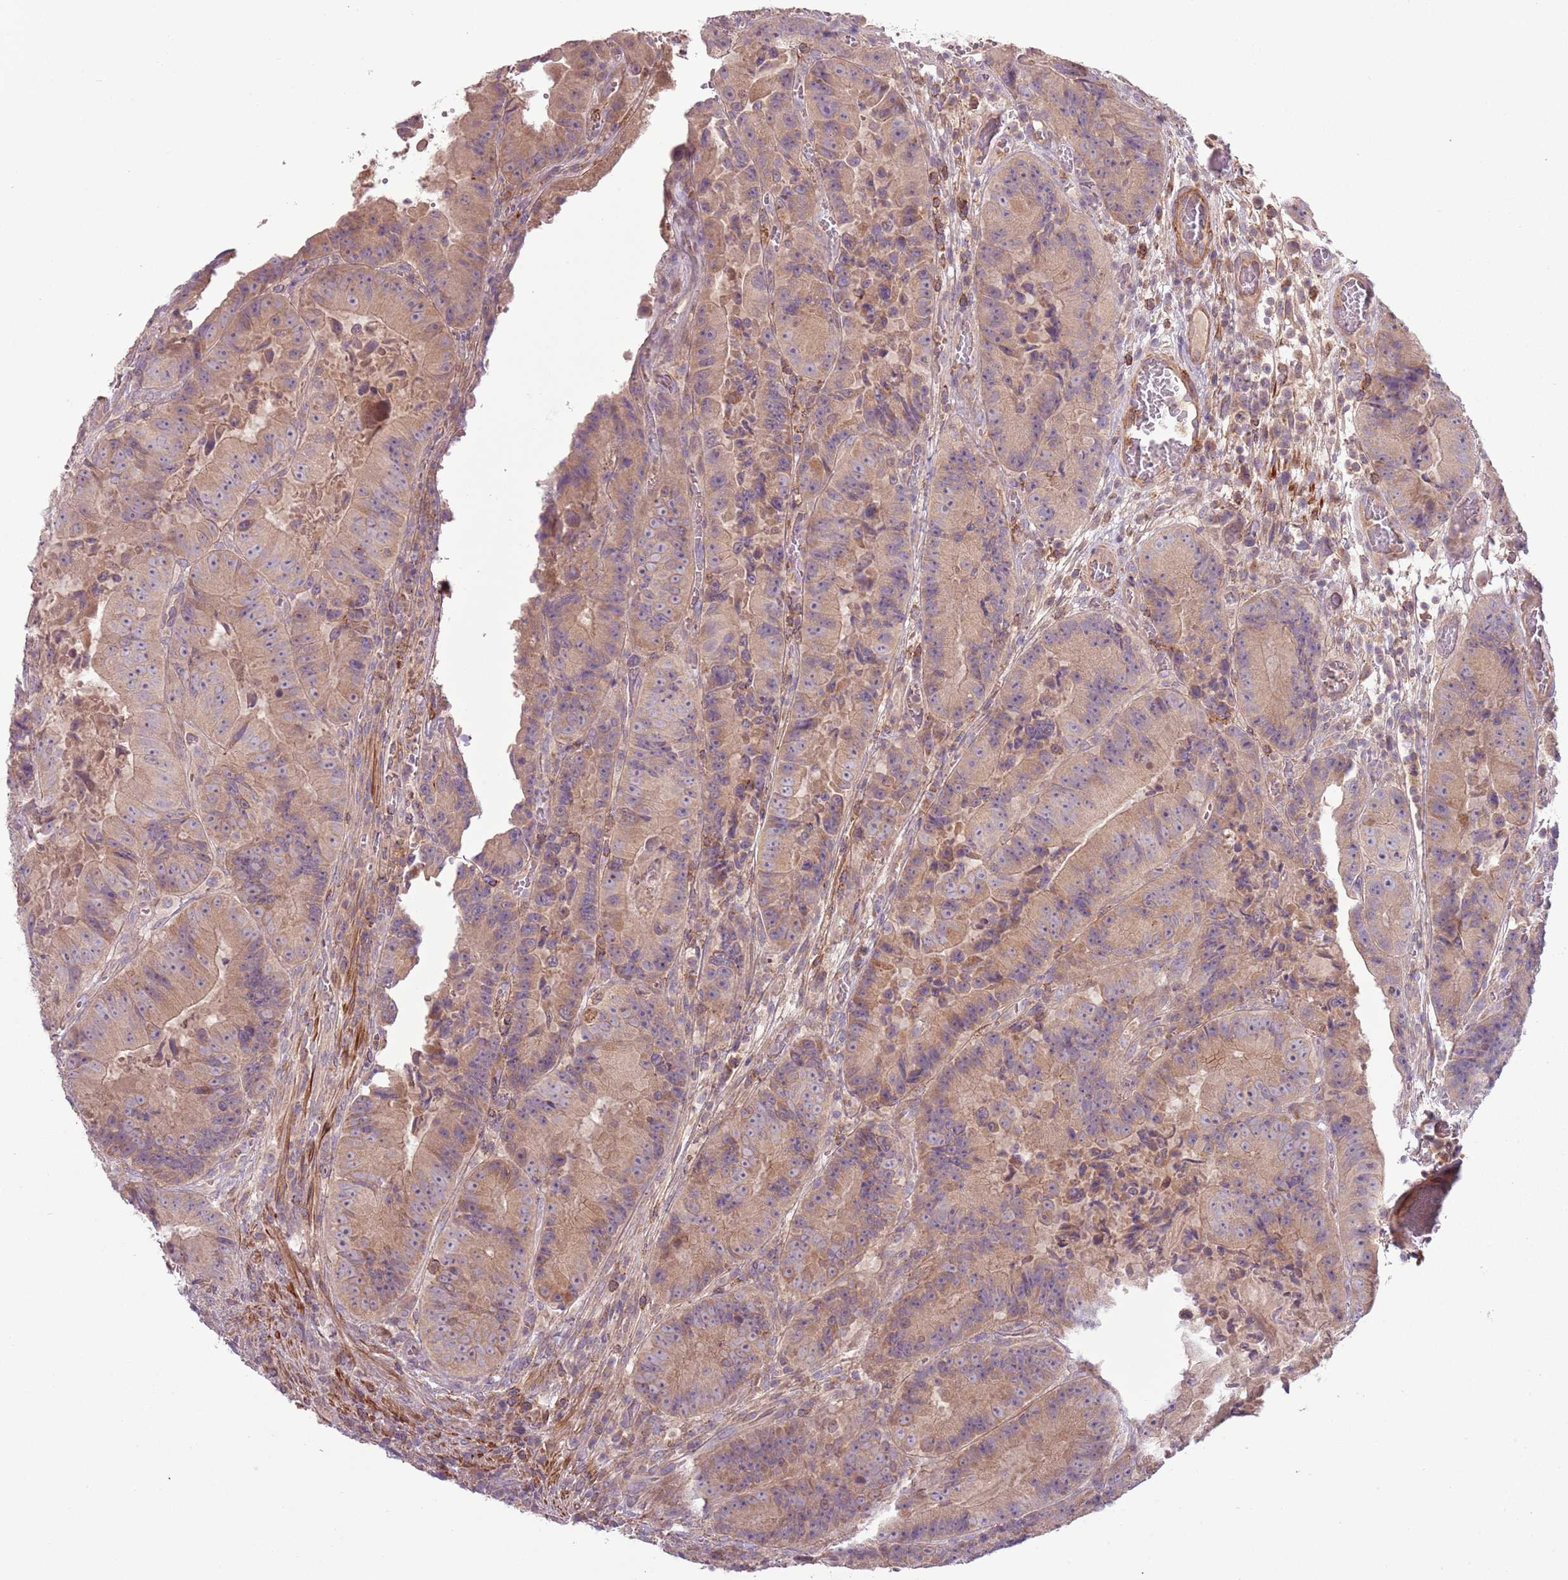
{"staining": {"intensity": "moderate", "quantity": ">75%", "location": "cytoplasmic/membranous"}, "tissue": "colorectal cancer", "cell_type": "Tumor cells", "image_type": "cancer", "snomed": [{"axis": "morphology", "description": "Adenocarcinoma, NOS"}, {"axis": "topography", "description": "Colon"}], "caption": "High-power microscopy captured an immunohistochemistry (IHC) image of colorectal cancer (adenocarcinoma), revealing moderate cytoplasmic/membranous staining in approximately >75% of tumor cells.", "gene": "DTD2", "patient": {"sex": "female", "age": 86}}